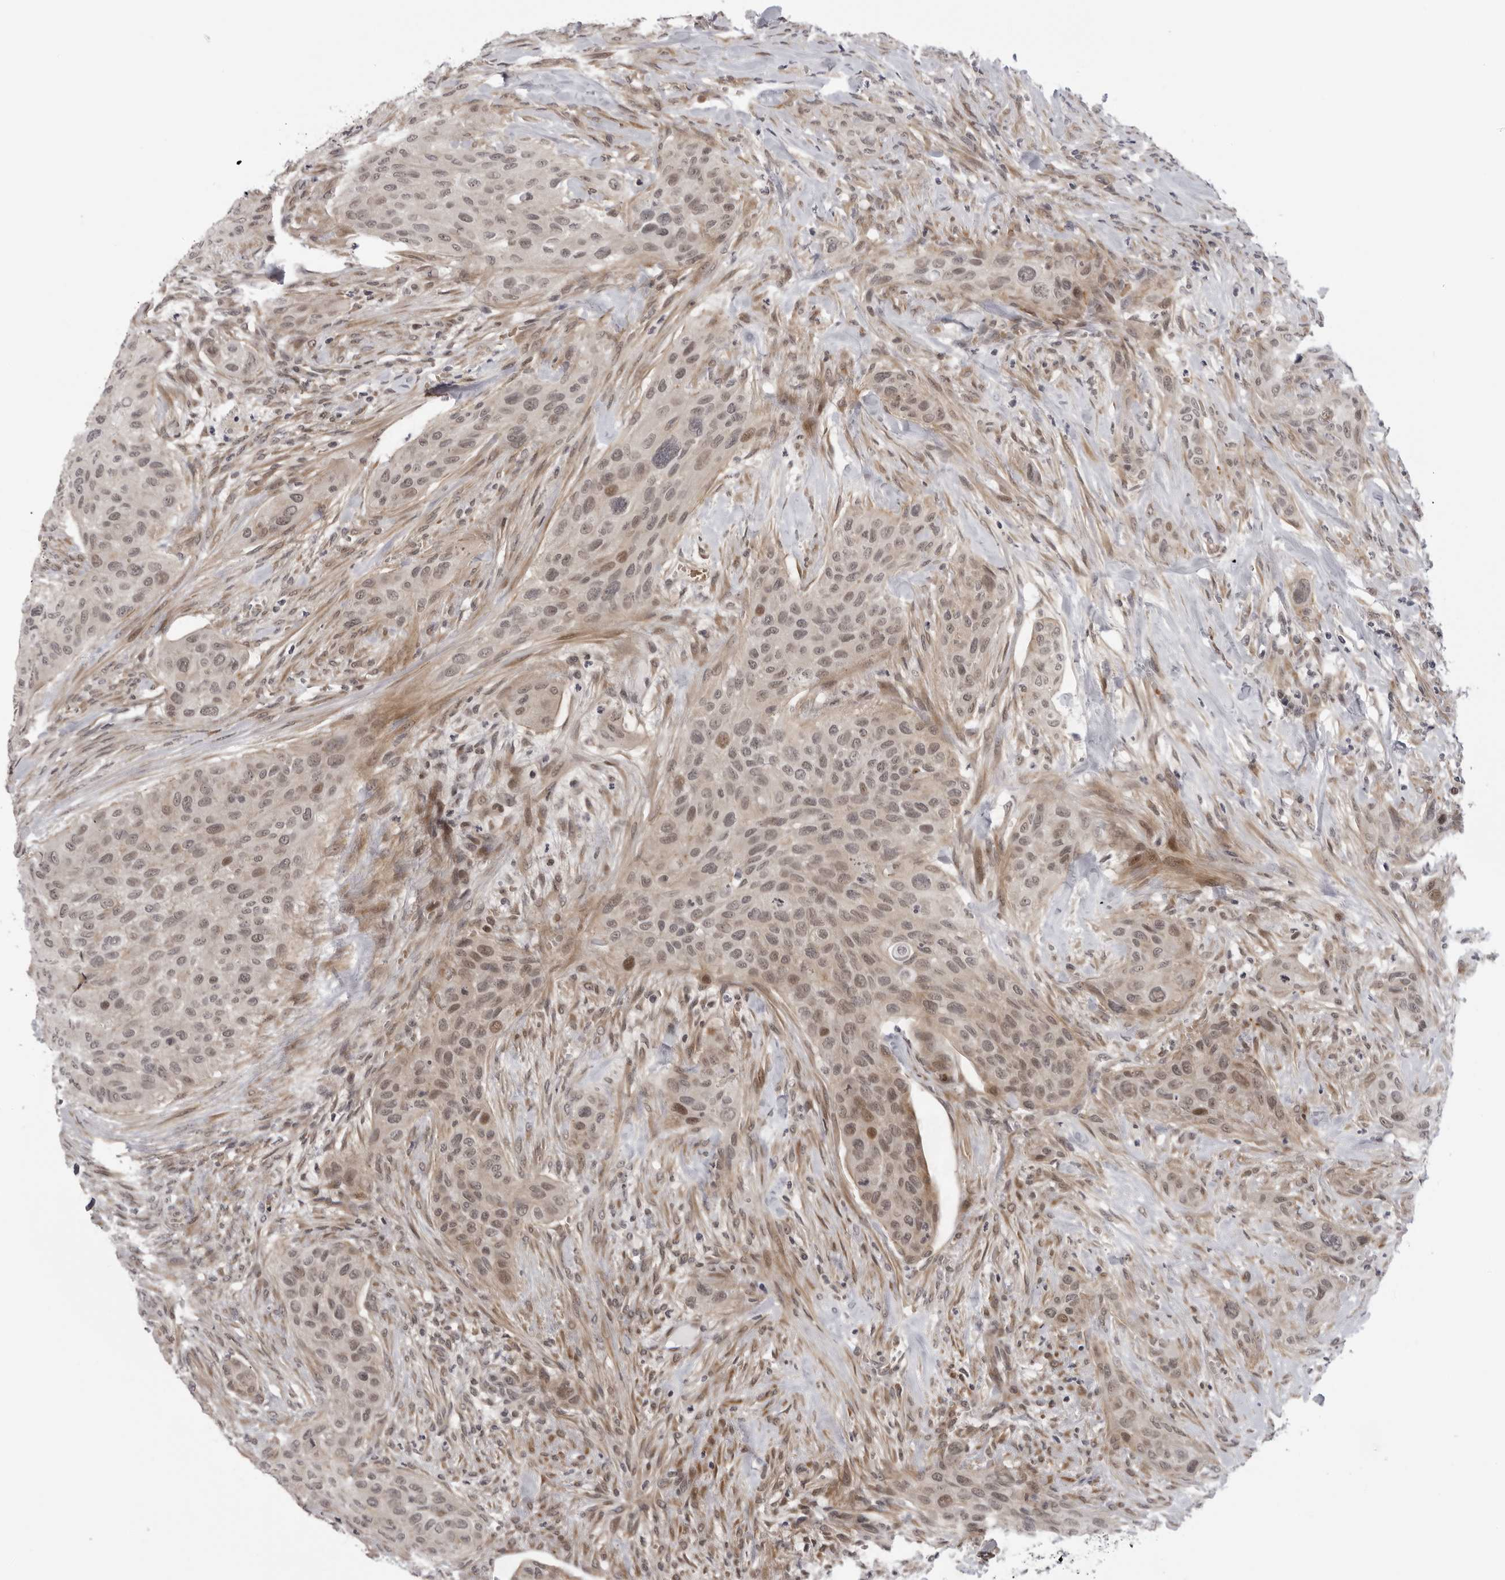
{"staining": {"intensity": "weak", "quantity": ">75%", "location": "cytoplasmic/membranous,nuclear"}, "tissue": "urothelial cancer", "cell_type": "Tumor cells", "image_type": "cancer", "snomed": [{"axis": "morphology", "description": "Urothelial carcinoma, High grade"}, {"axis": "topography", "description": "Urinary bladder"}], "caption": "This is an image of immunohistochemistry staining of urothelial cancer, which shows weak expression in the cytoplasmic/membranous and nuclear of tumor cells.", "gene": "ALPK2", "patient": {"sex": "male", "age": 35}}